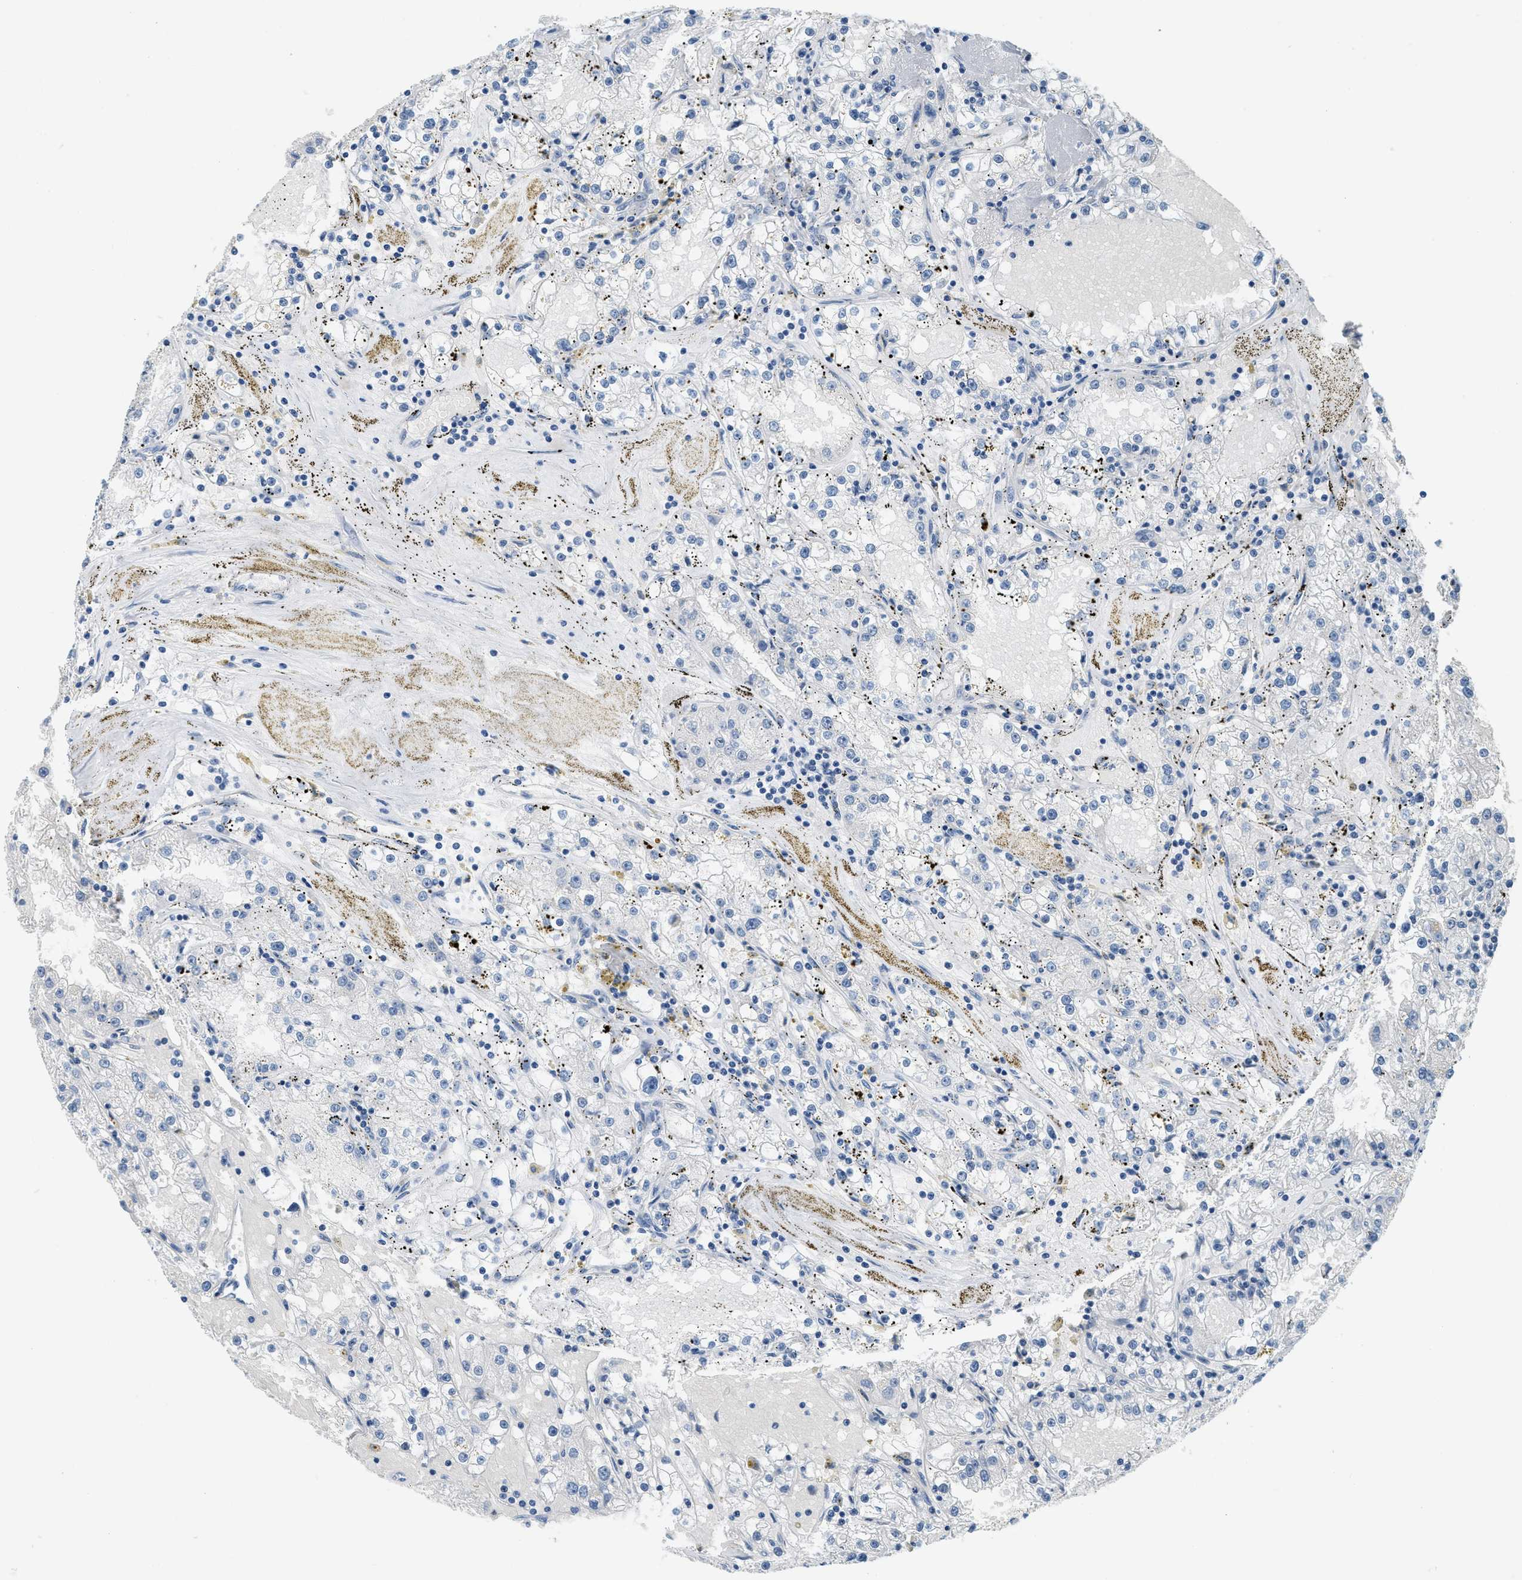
{"staining": {"intensity": "negative", "quantity": "none", "location": "none"}, "tissue": "renal cancer", "cell_type": "Tumor cells", "image_type": "cancer", "snomed": [{"axis": "morphology", "description": "Adenocarcinoma, NOS"}, {"axis": "topography", "description": "Kidney"}], "caption": "DAB immunohistochemical staining of human renal cancer (adenocarcinoma) reveals no significant staining in tumor cells.", "gene": "ZFYVE9", "patient": {"sex": "male", "age": 56}}